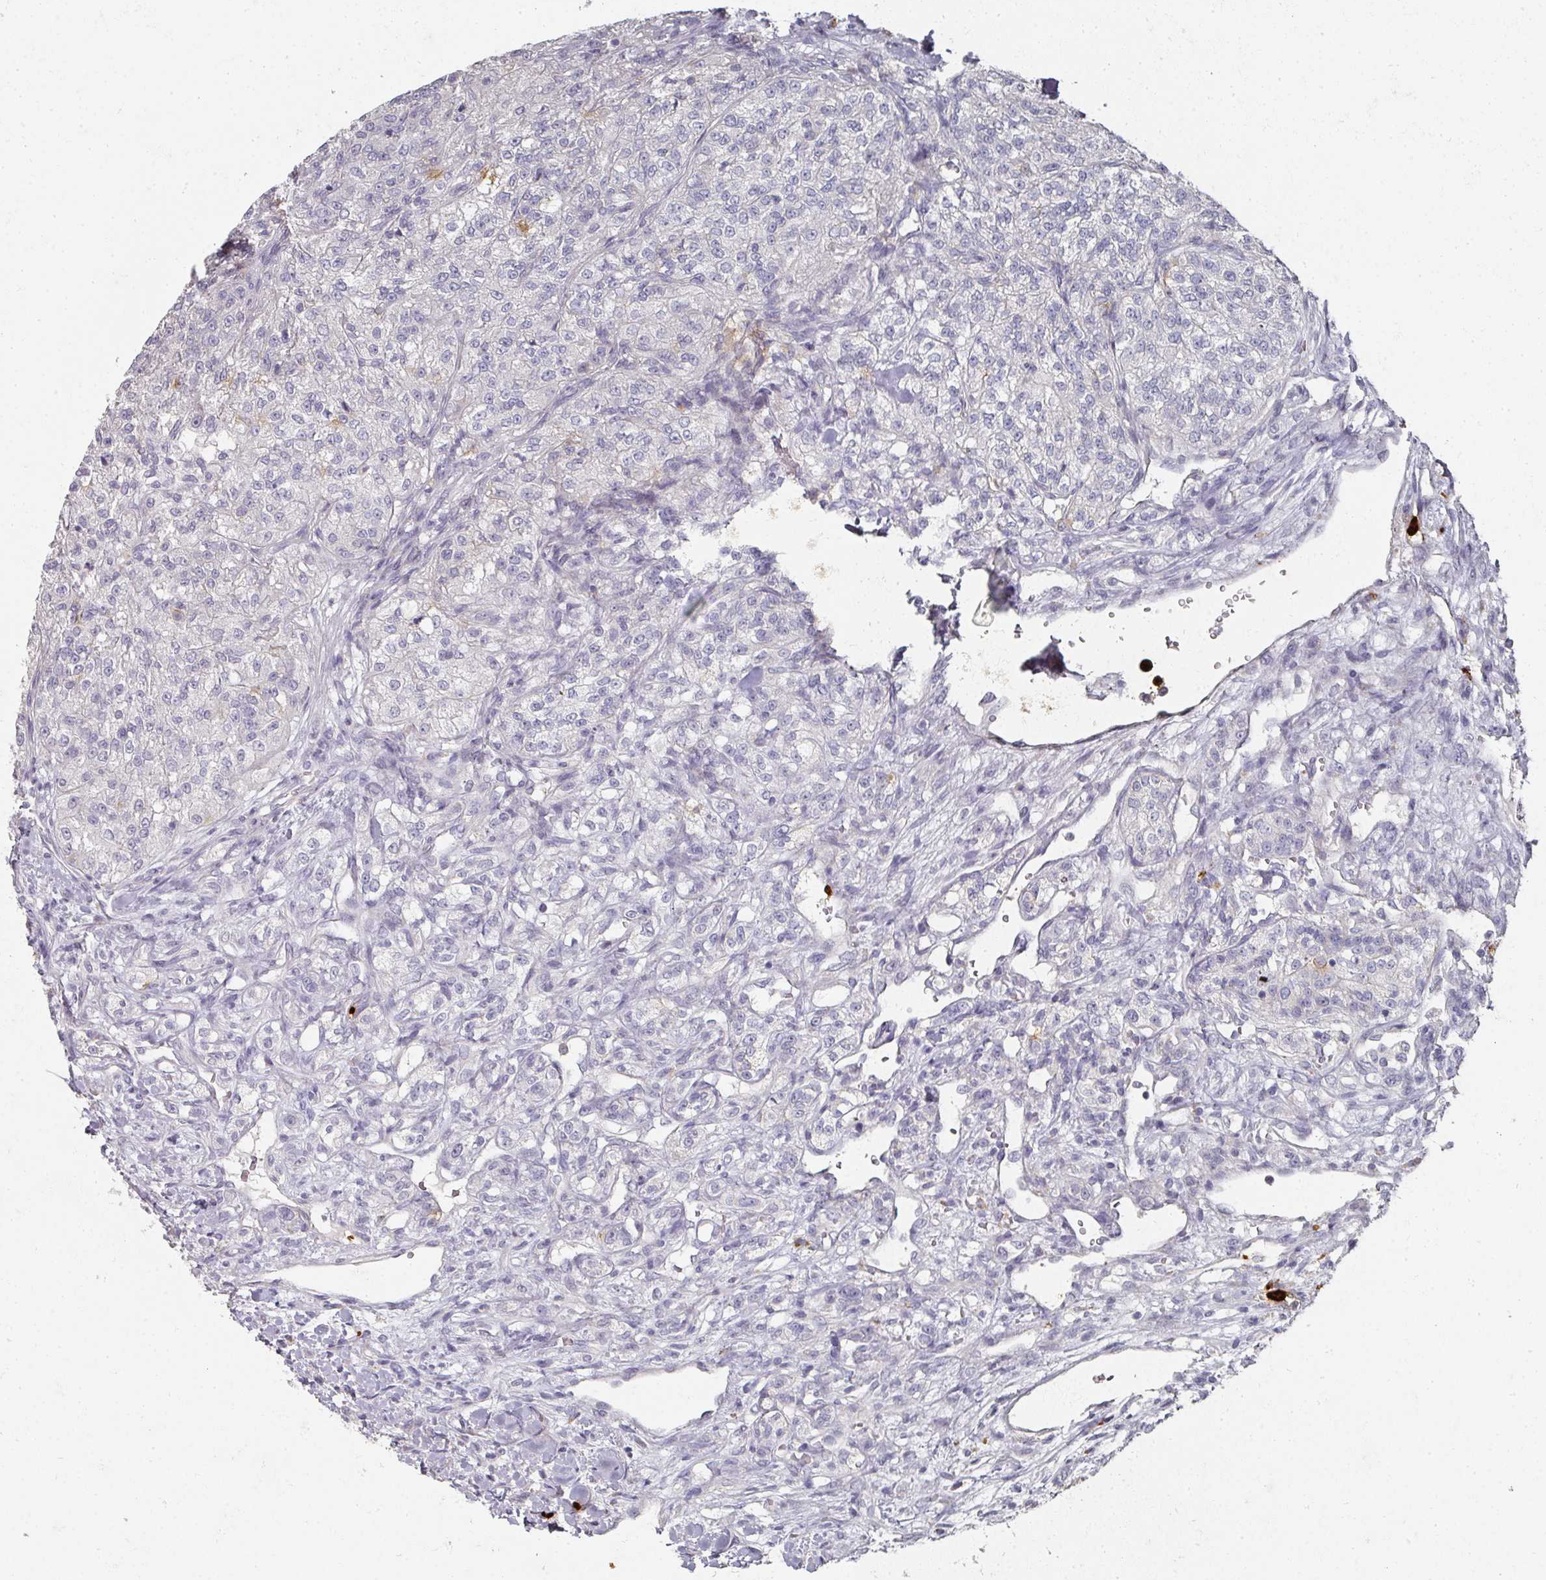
{"staining": {"intensity": "negative", "quantity": "none", "location": "none"}, "tissue": "renal cancer", "cell_type": "Tumor cells", "image_type": "cancer", "snomed": [{"axis": "morphology", "description": "Adenocarcinoma, NOS"}, {"axis": "topography", "description": "Kidney"}], "caption": "Photomicrograph shows no protein staining in tumor cells of renal cancer tissue.", "gene": "CAMP", "patient": {"sex": "female", "age": 63}}